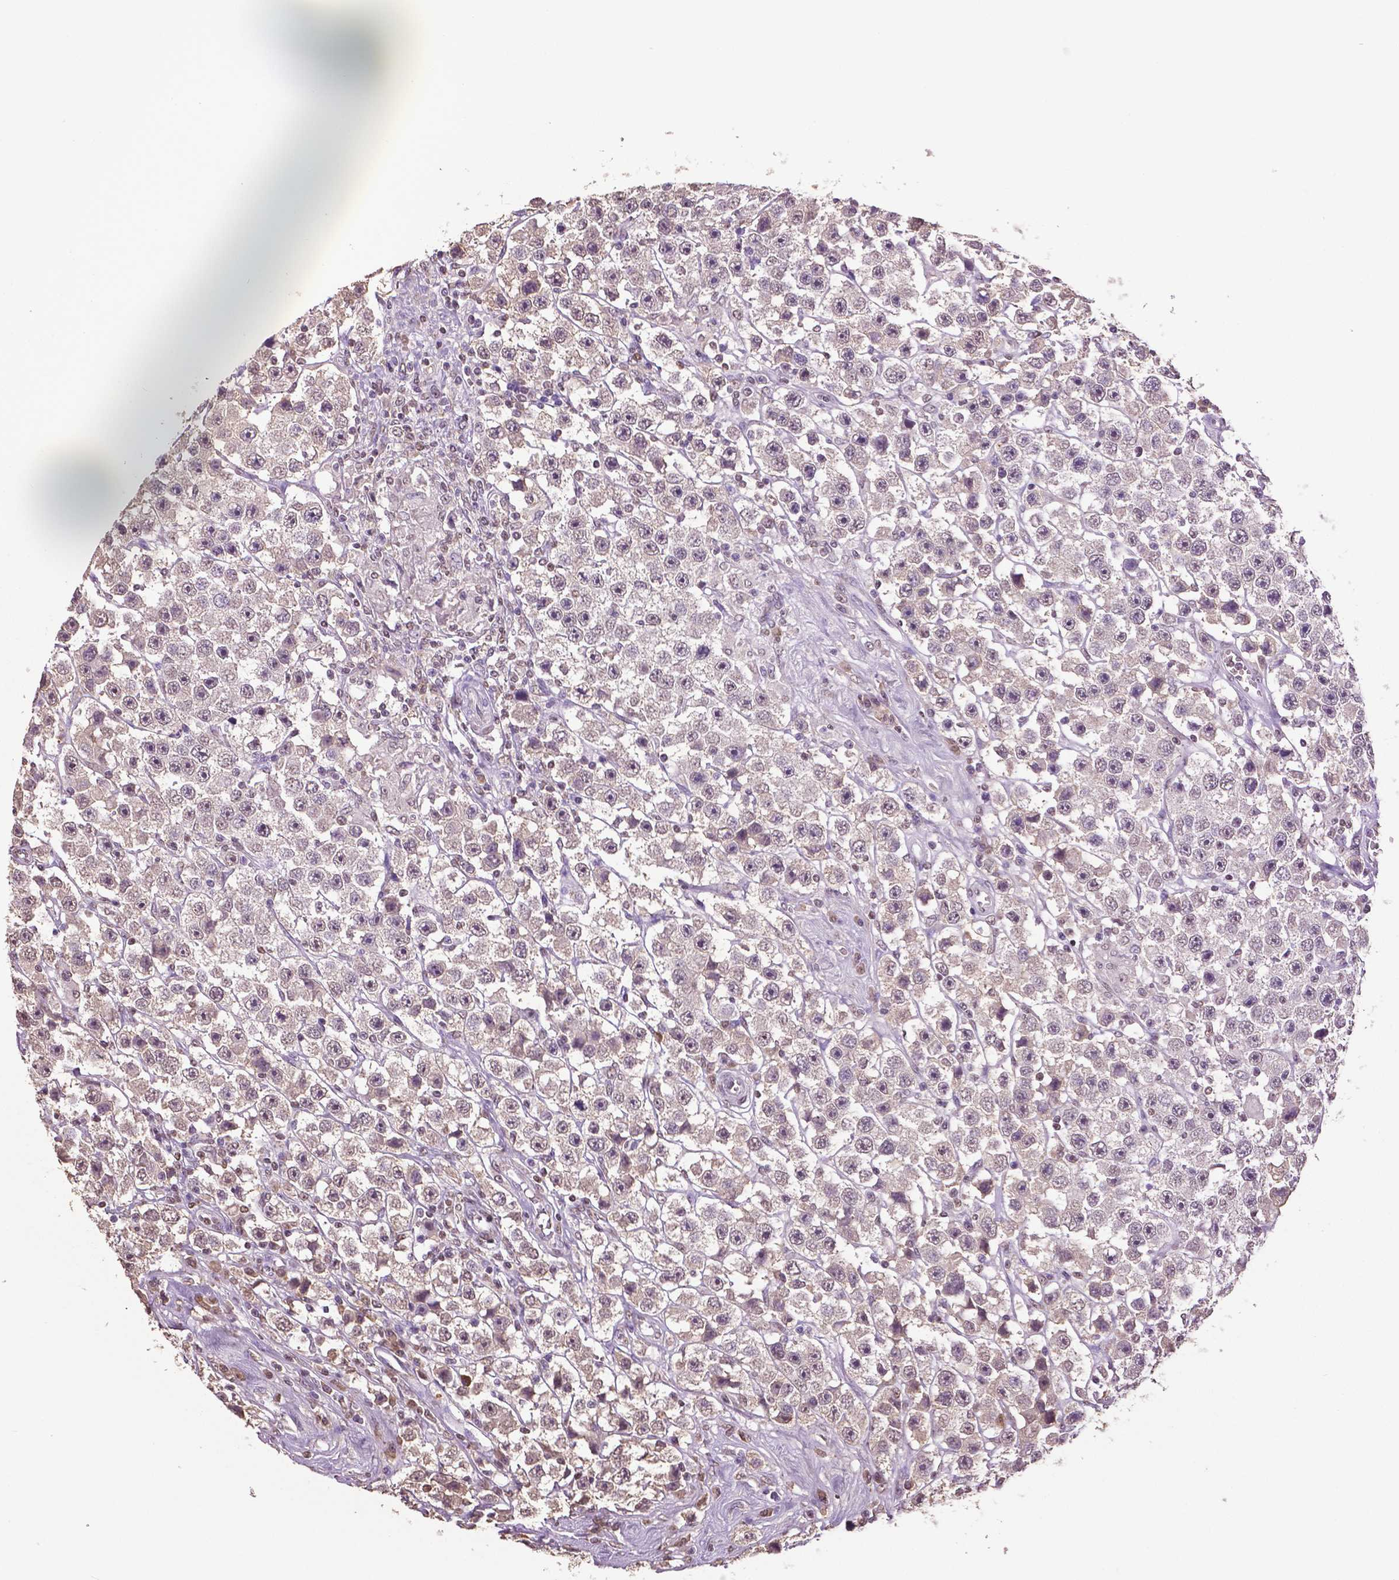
{"staining": {"intensity": "weak", "quantity": "25%-75%", "location": "cytoplasmic/membranous,nuclear"}, "tissue": "testis cancer", "cell_type": "Tumor cells", "image_type": "cancer", "snomed": [{"axis": "morphology", "description": "Seminoma, NOS"}, {"axis": "topography", "description": "Testis"}], "caption": "A photomicrograph of human testis seminoma stained for a protein reveals weak cytoplasmic/membranous and nuclear brown staining in tumor cells.", "gene": "RUNX3", "patient": {"sex": "male", "age": 45}}